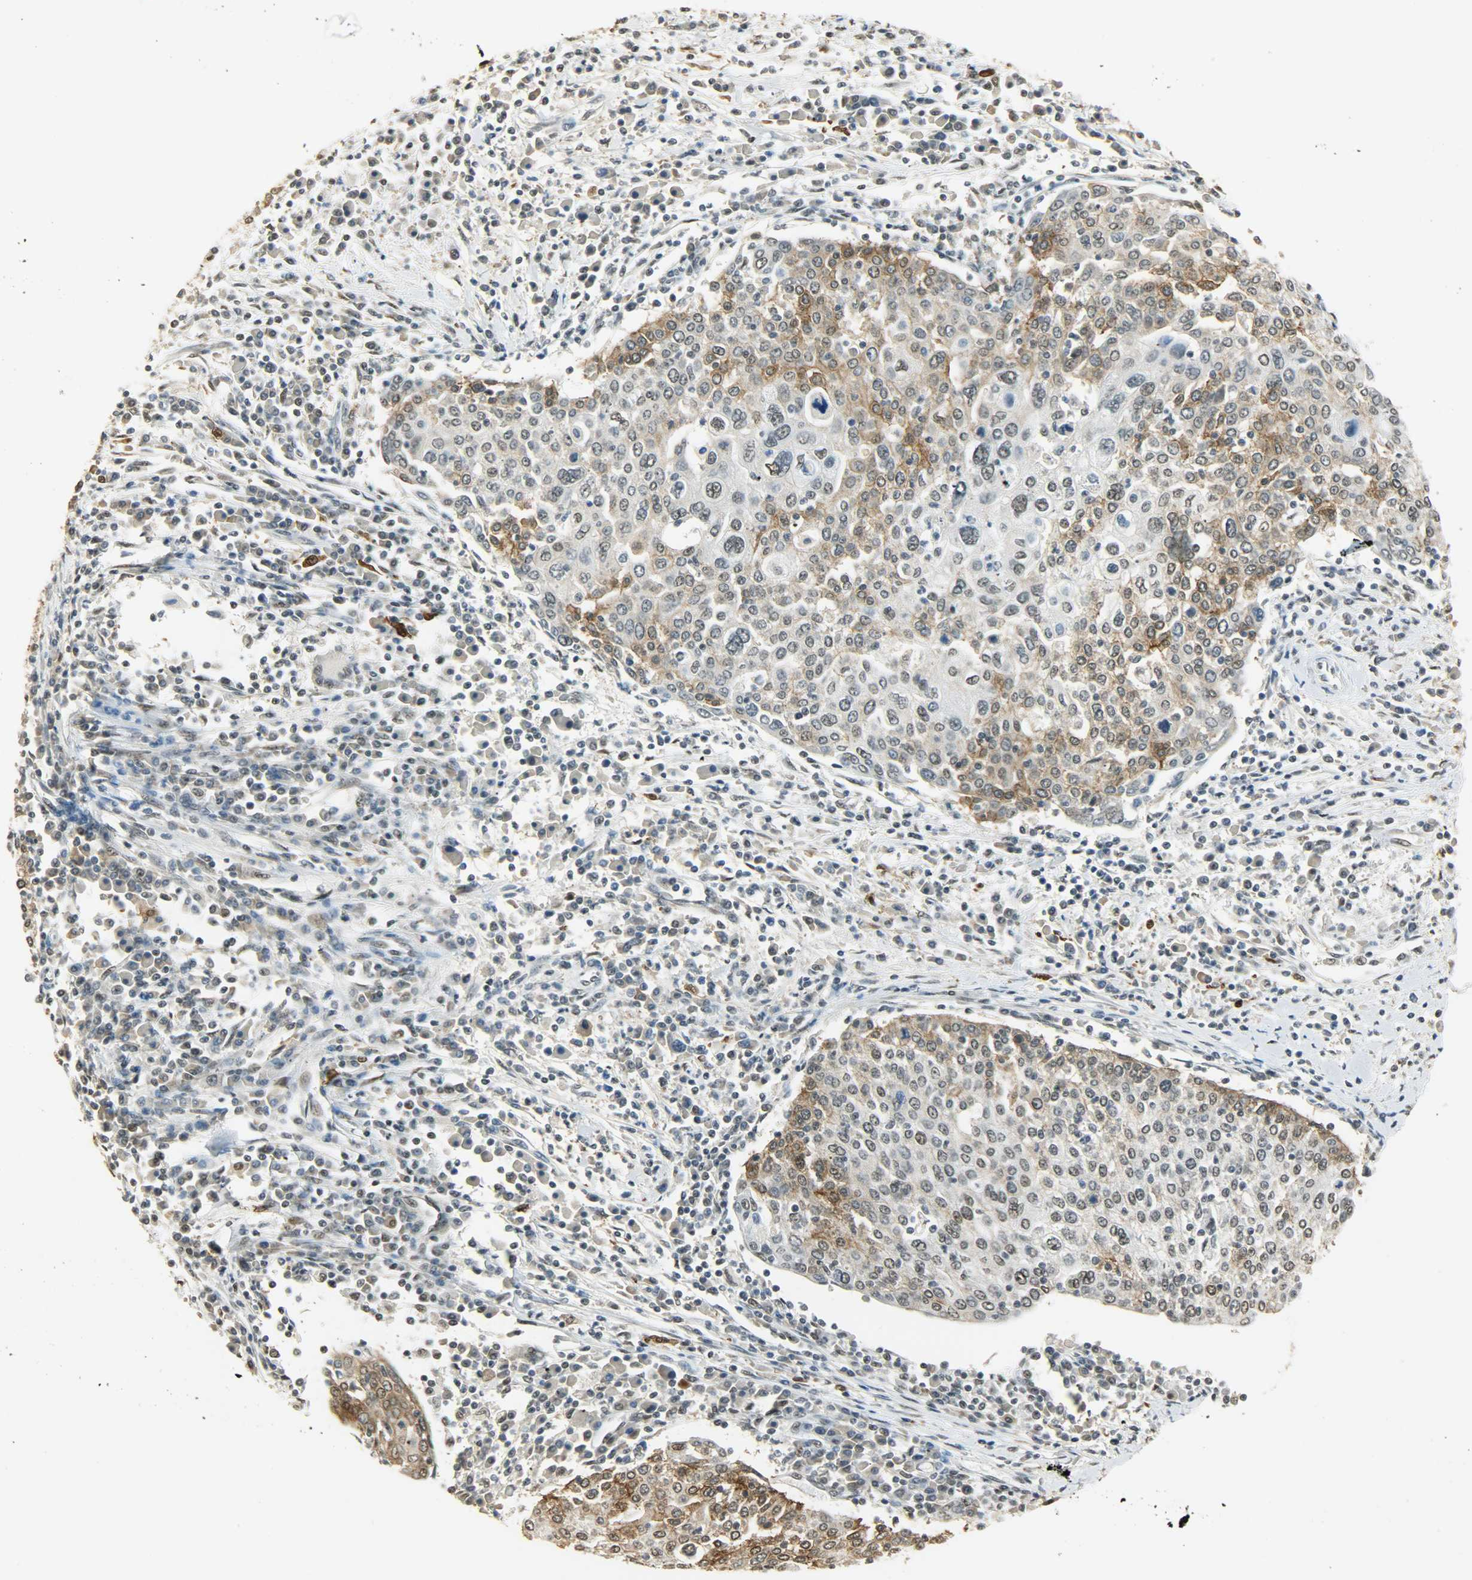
{"staining": {"intensity": "moderate", "quantity": "25%-75%", "location": "cytoplasmic/membranous,nuclear"}, "tissue": "cervical cancer", "cell_type": "Tumor cells", "image_type": "cancer", "snomed": [{"axis": "morphology", "description": "Squamous cell carcinoma, NOS"}, {"axis": "topography", "description": "Cervix"}], "caption": "Immunohistochemistry (IHC) micrograph of cervical cancer (squamous cell carcinoma) stained for a protein (brown), which exhibits medium levels of moderate cytoplasmic/membranous and nuclear positivity in about 25%-75% of tumor cells.", "gene": "NGFR", "patient": {"sex": "female", "age": 40}}